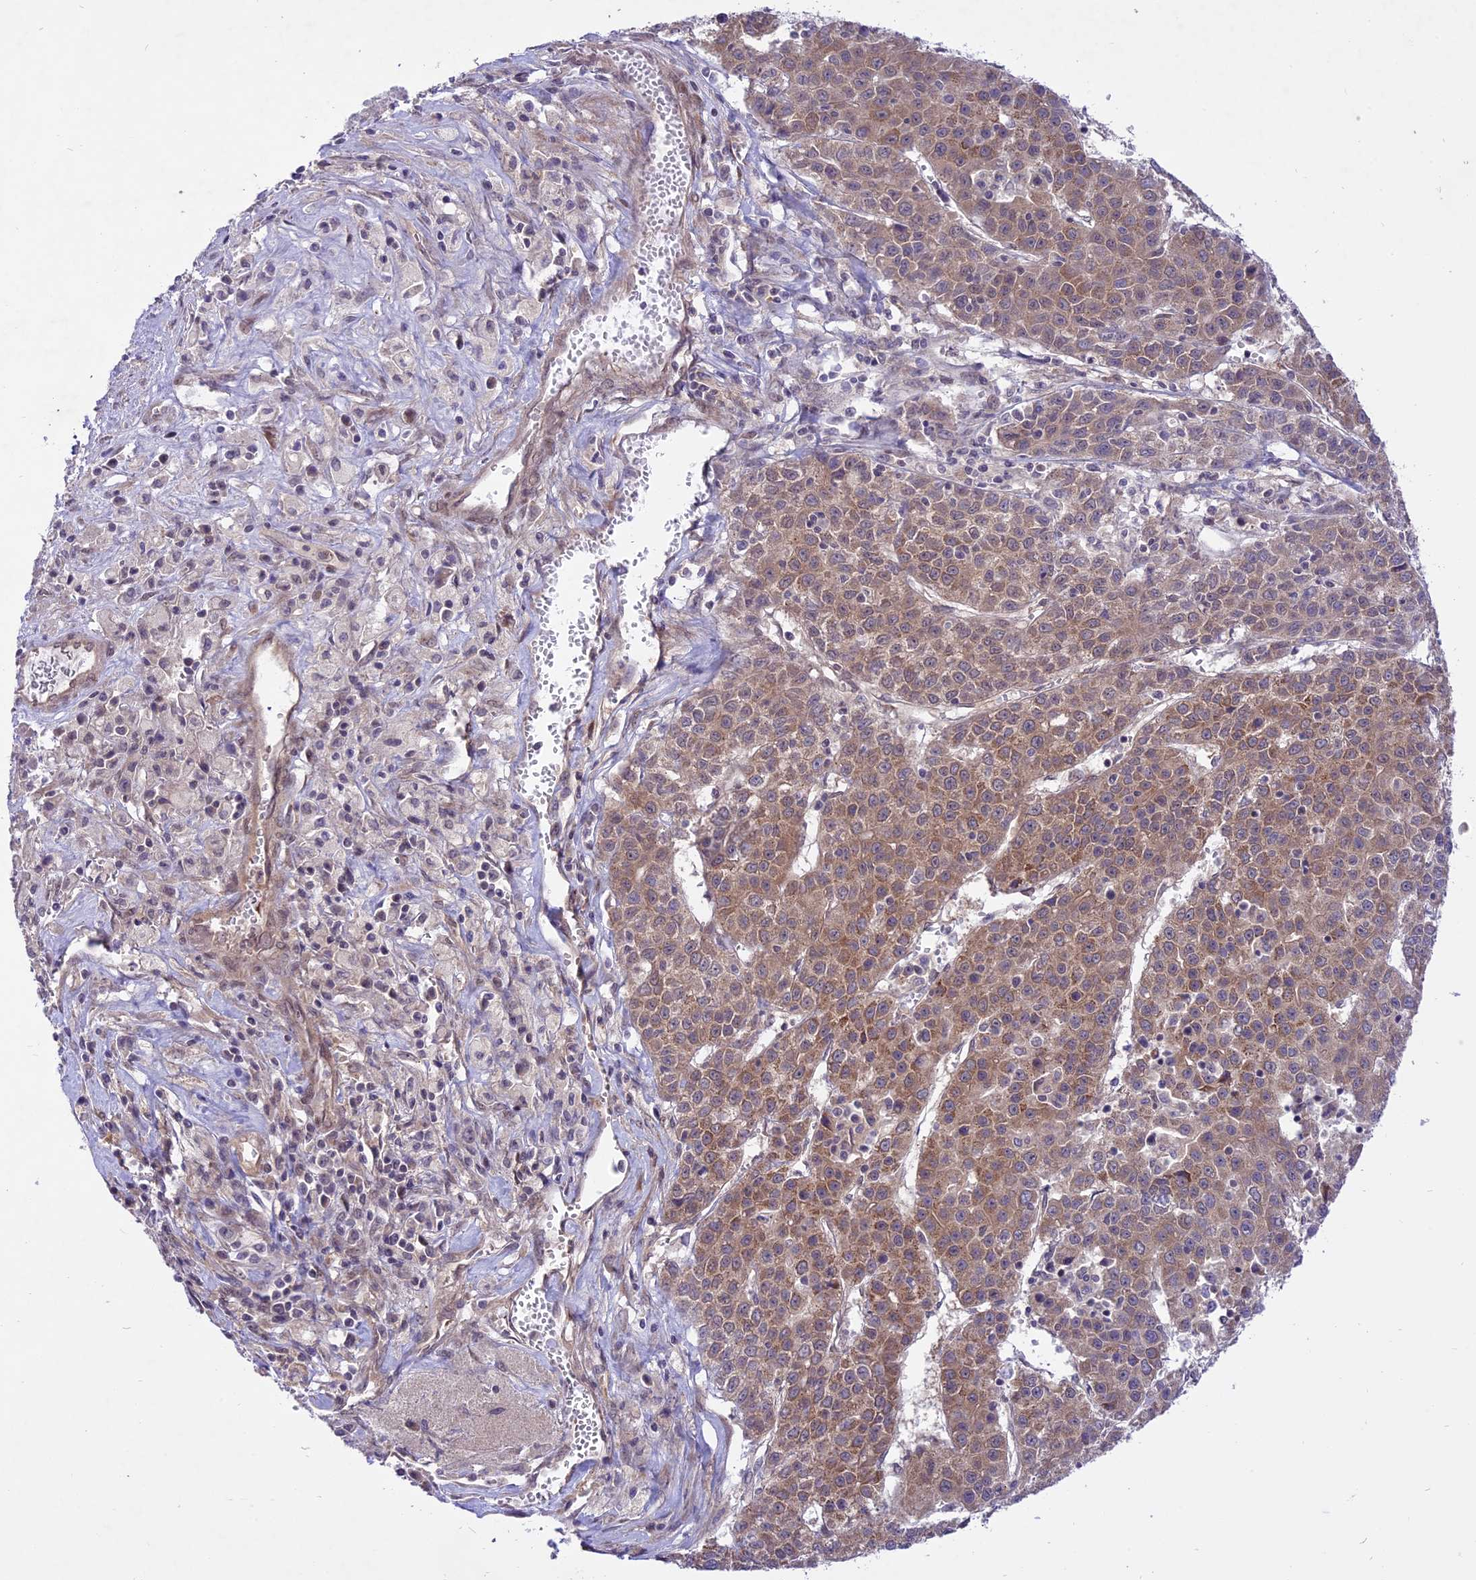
{"staining": {"intensity": "moderate", "quantity": ">75%", "location": "cytoplasmic/membranous"}, "tissue": "liver cancer", "cell_type": "Tumor cells", "image_type": "cancer", "snomed": [{"axis": "morphology", "description": "Carcinoma, Hepatocellular, NOS"}, {"axis": "topography", "description": "Liver"}], "caption": "Liver cancer (hepatocellular carcinoma) stained with DAB (3,3'-diaminobenzidine) immunohistochemistry (IHC) displays medium levels of moderate cytoplasmic/membranous positivity in about >75% of tumor cells.", "gene": "SPRED1", "patient": {"sex": "female", "age": 53}}